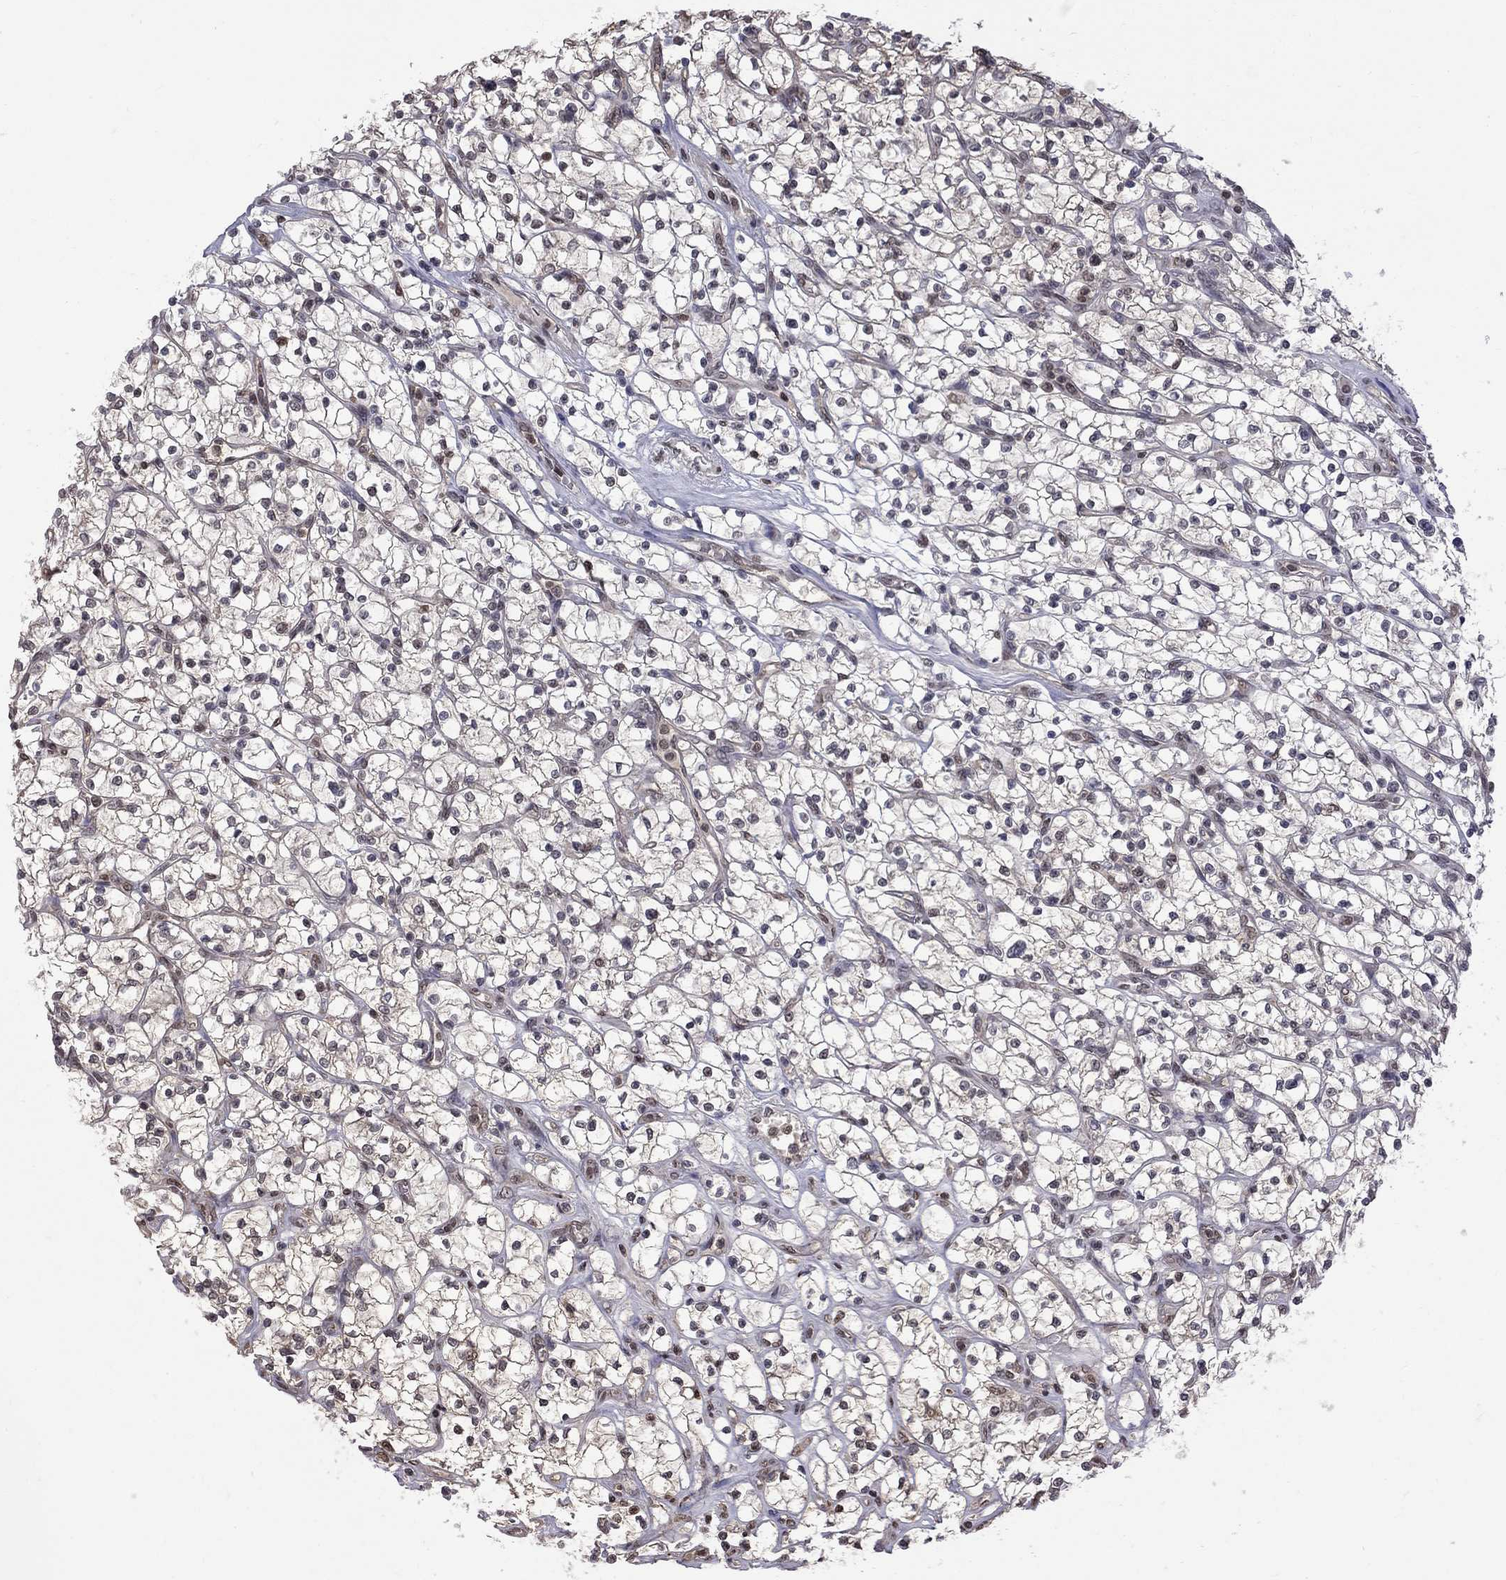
{"staining": {"intensity": "negative", "quantity": "none", "location": "none"}, "tissue": "renal cancer", "cell_type": "Tumor cells", "image_type": "cancer", "snomed": [{"axis": "morphology", "description": "Adenocarcinoma, NOS"}, {"axis": "topography", "description": "Kidney"}], "caption": "Immunohistochemical staining of renal adenocarcinoma shows no significant staining in tumor cells.", "gene": "RFWD3", "patient": {"sex": "female", "age": 64}}